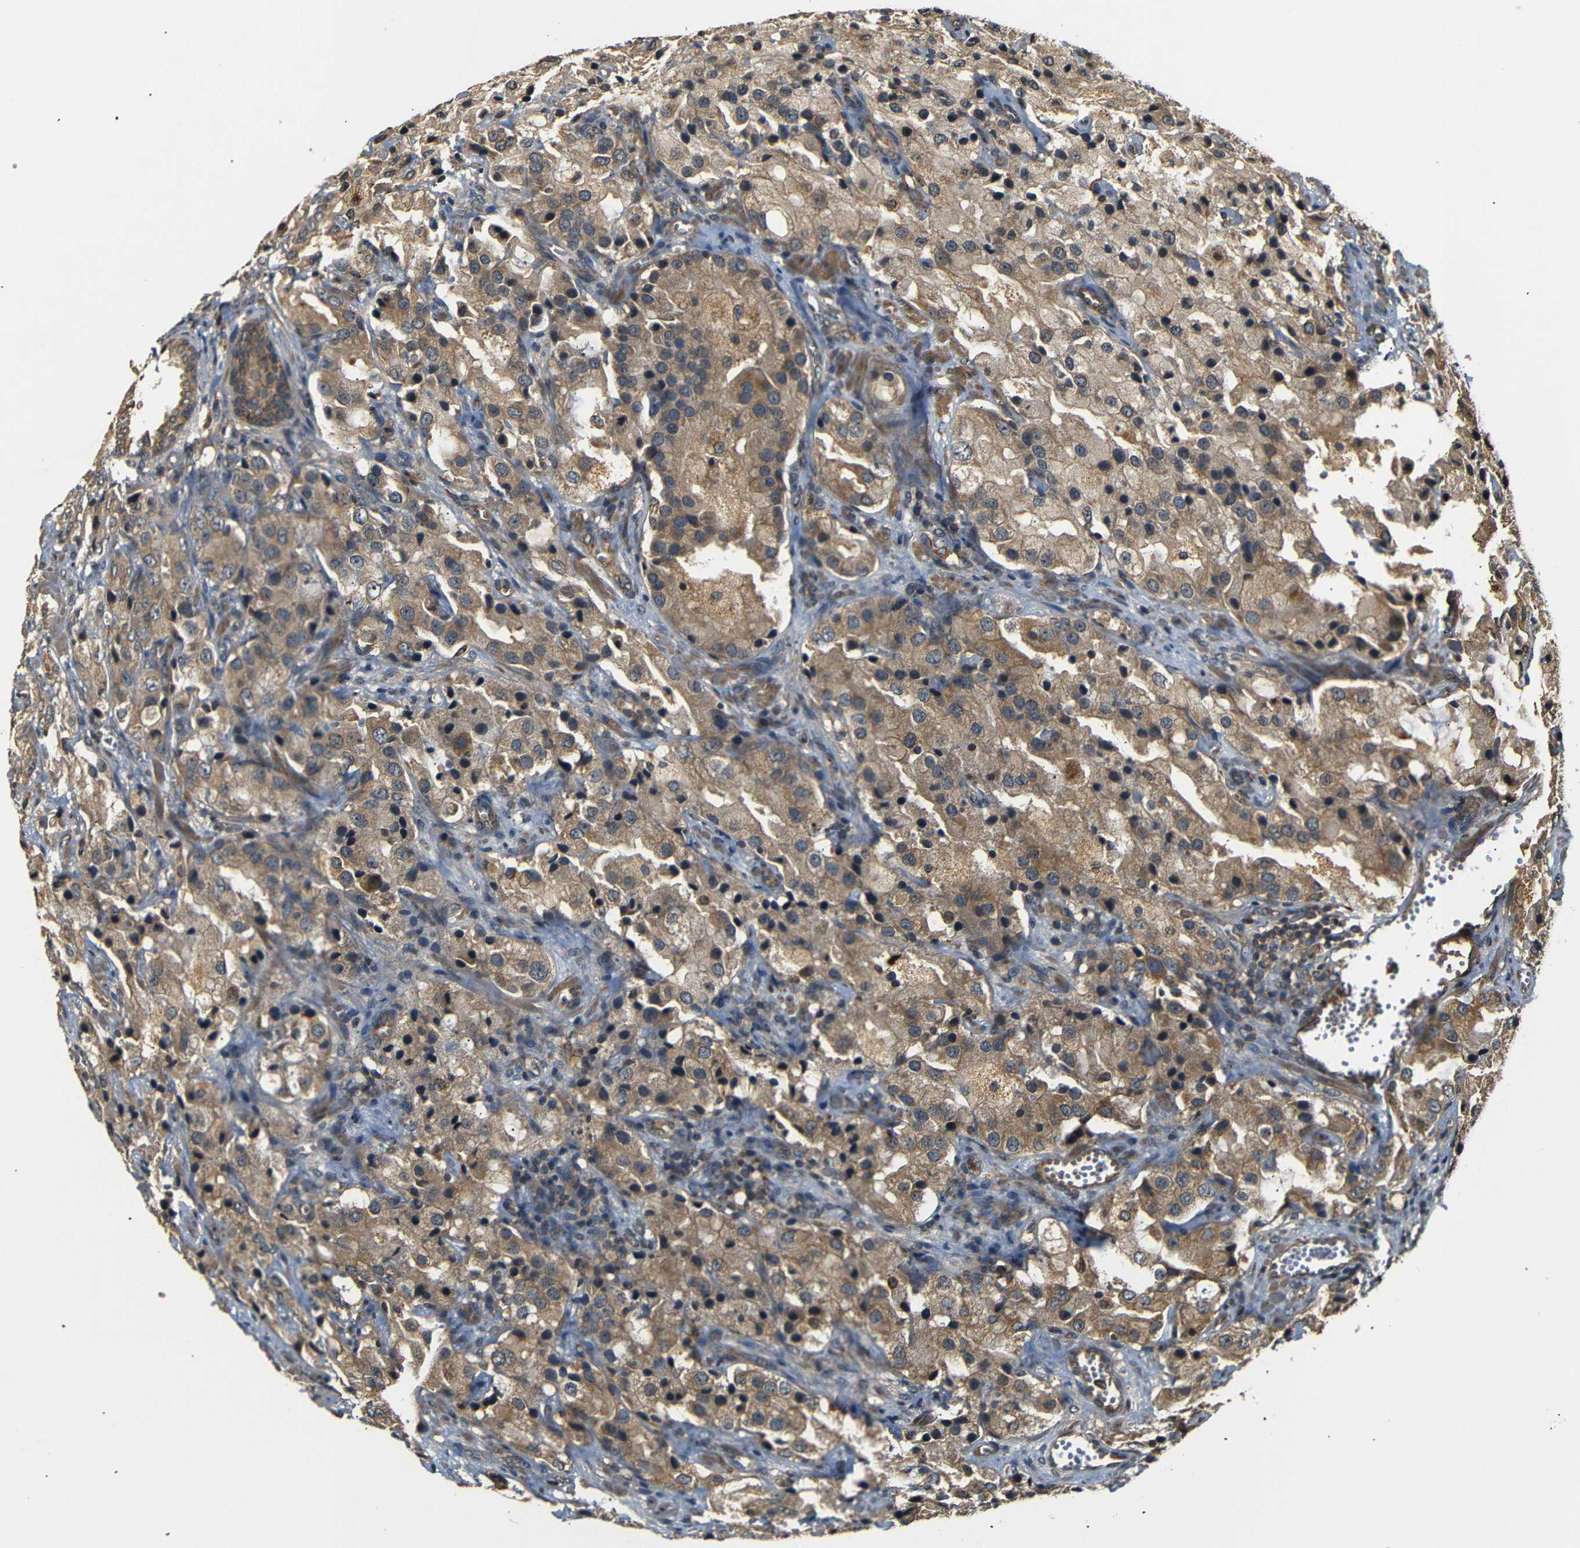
{"staining": {"intensity": "moderate", "quantity": ">75%", "location": "cytoplasmic/membranous"}, "tissue": "prostate cancer", "cell_type": "Tumor cells", "image_type": "cancer", "snomed": [{"axis": "morphology", "description": "Adenocarcinoma, High grade"}, {"axis": "topography", "description": "Prostate"}], "caption": "Prostate cancer (high-grade adenocarcinoma) was stained to show a protein in brown. There is medium levels of moderate cytoplasmic/membranous staining in approximately >75% of tumor cells. (DAB (3,3'-diaminobenzidine) = brown stain, brightfield microscopy at high magnification).", "gene": "TANK", "patient": {"sex": "male", "age": 70}}